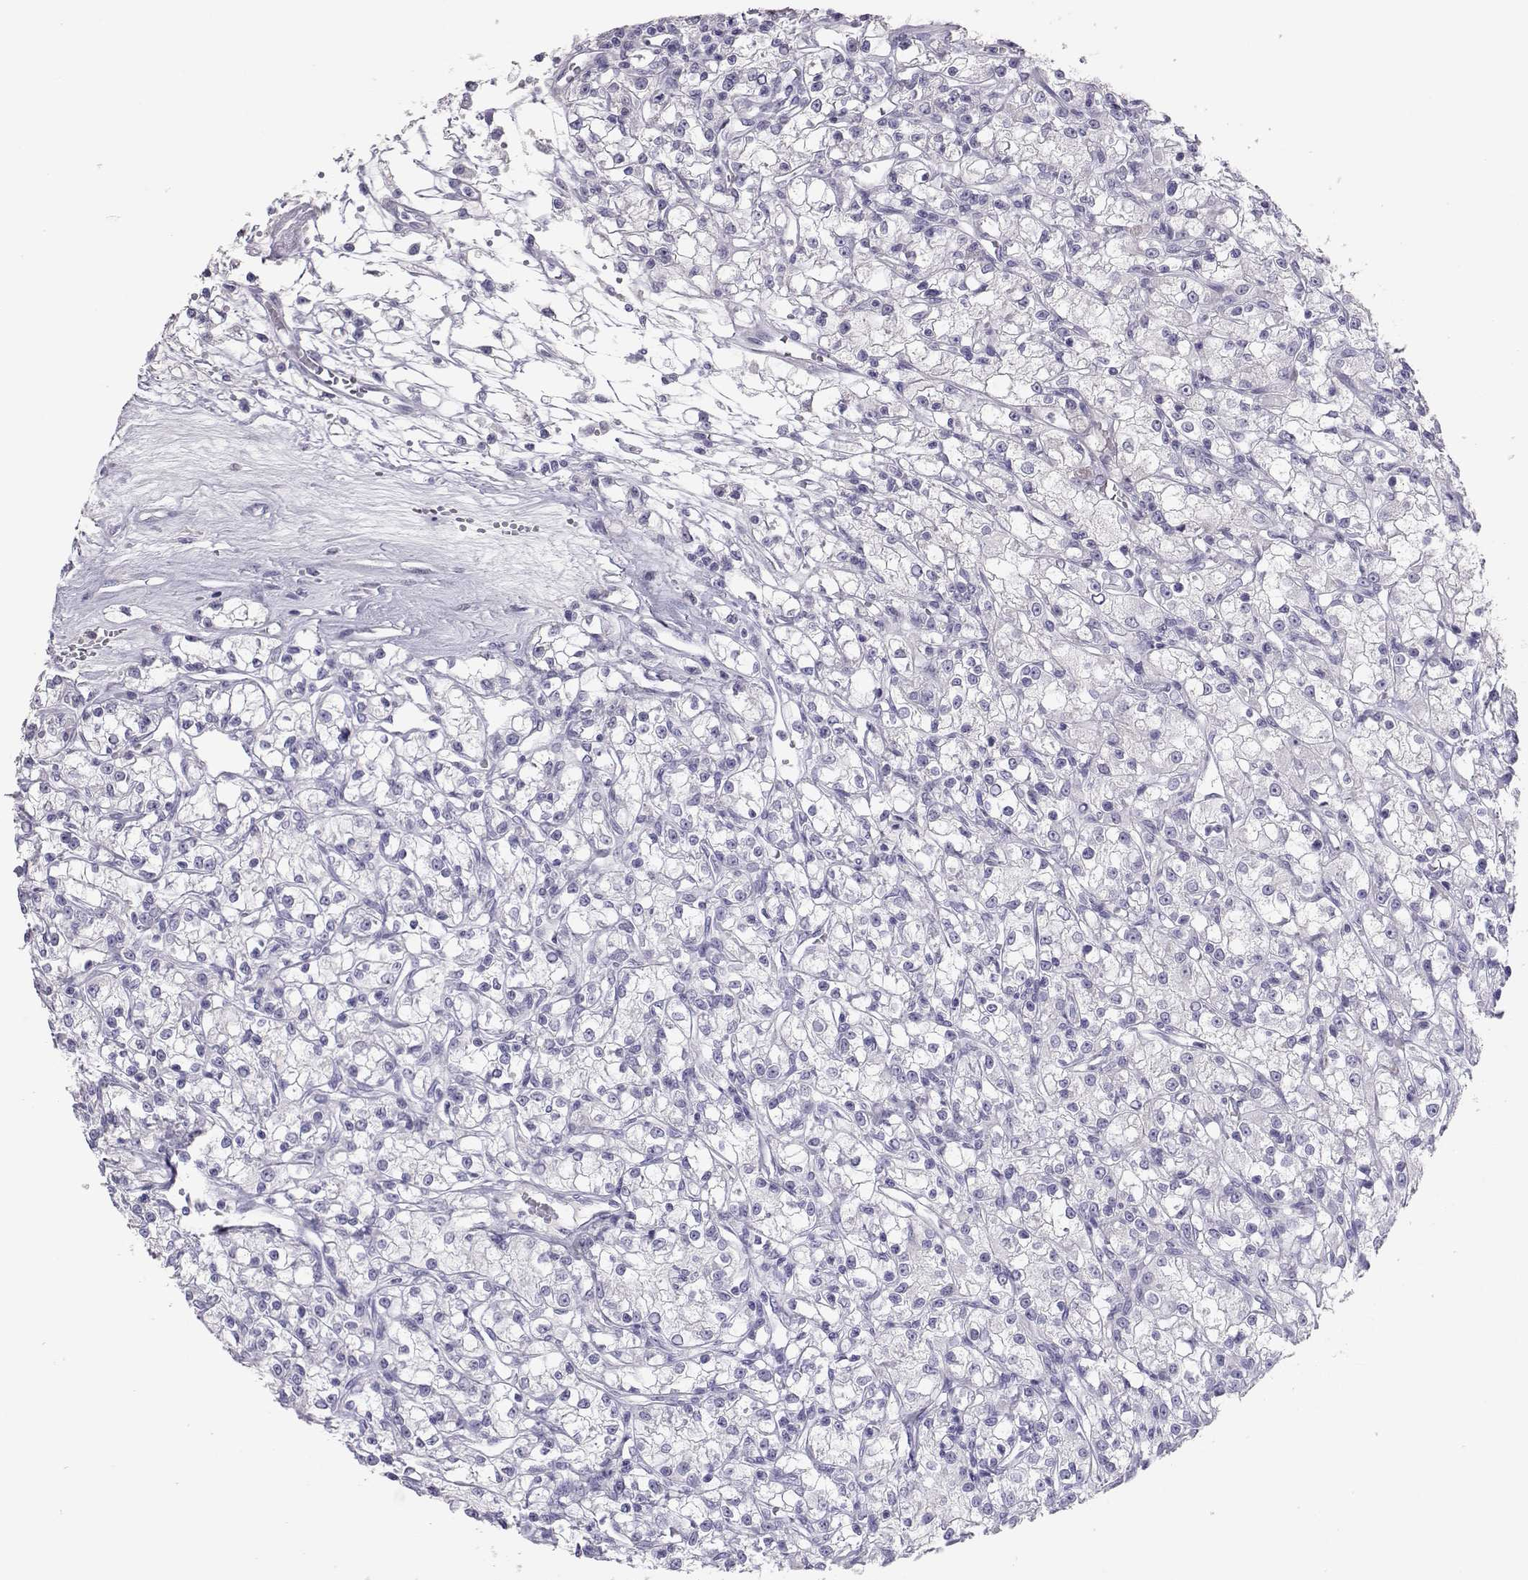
{"staining": {"intensity": "negative", "quantity": "none", "location": "none"}, "tissue": "renal cancer", "cell_type": "Tumor cells", "image_type": "cancer", "snomed": [{"axis": "morphology", "description": "Adenocarcinoma, NOS"}, {"axis": "topography", "description": "Kidney"}], "caption": "Human renal cancer (adenocarcinoma) stained for a protein using immunohistochemistry displays no positivity in tumor cells.", "gene": "PMCH", "patient": {"sex": "female", "age": 59}}